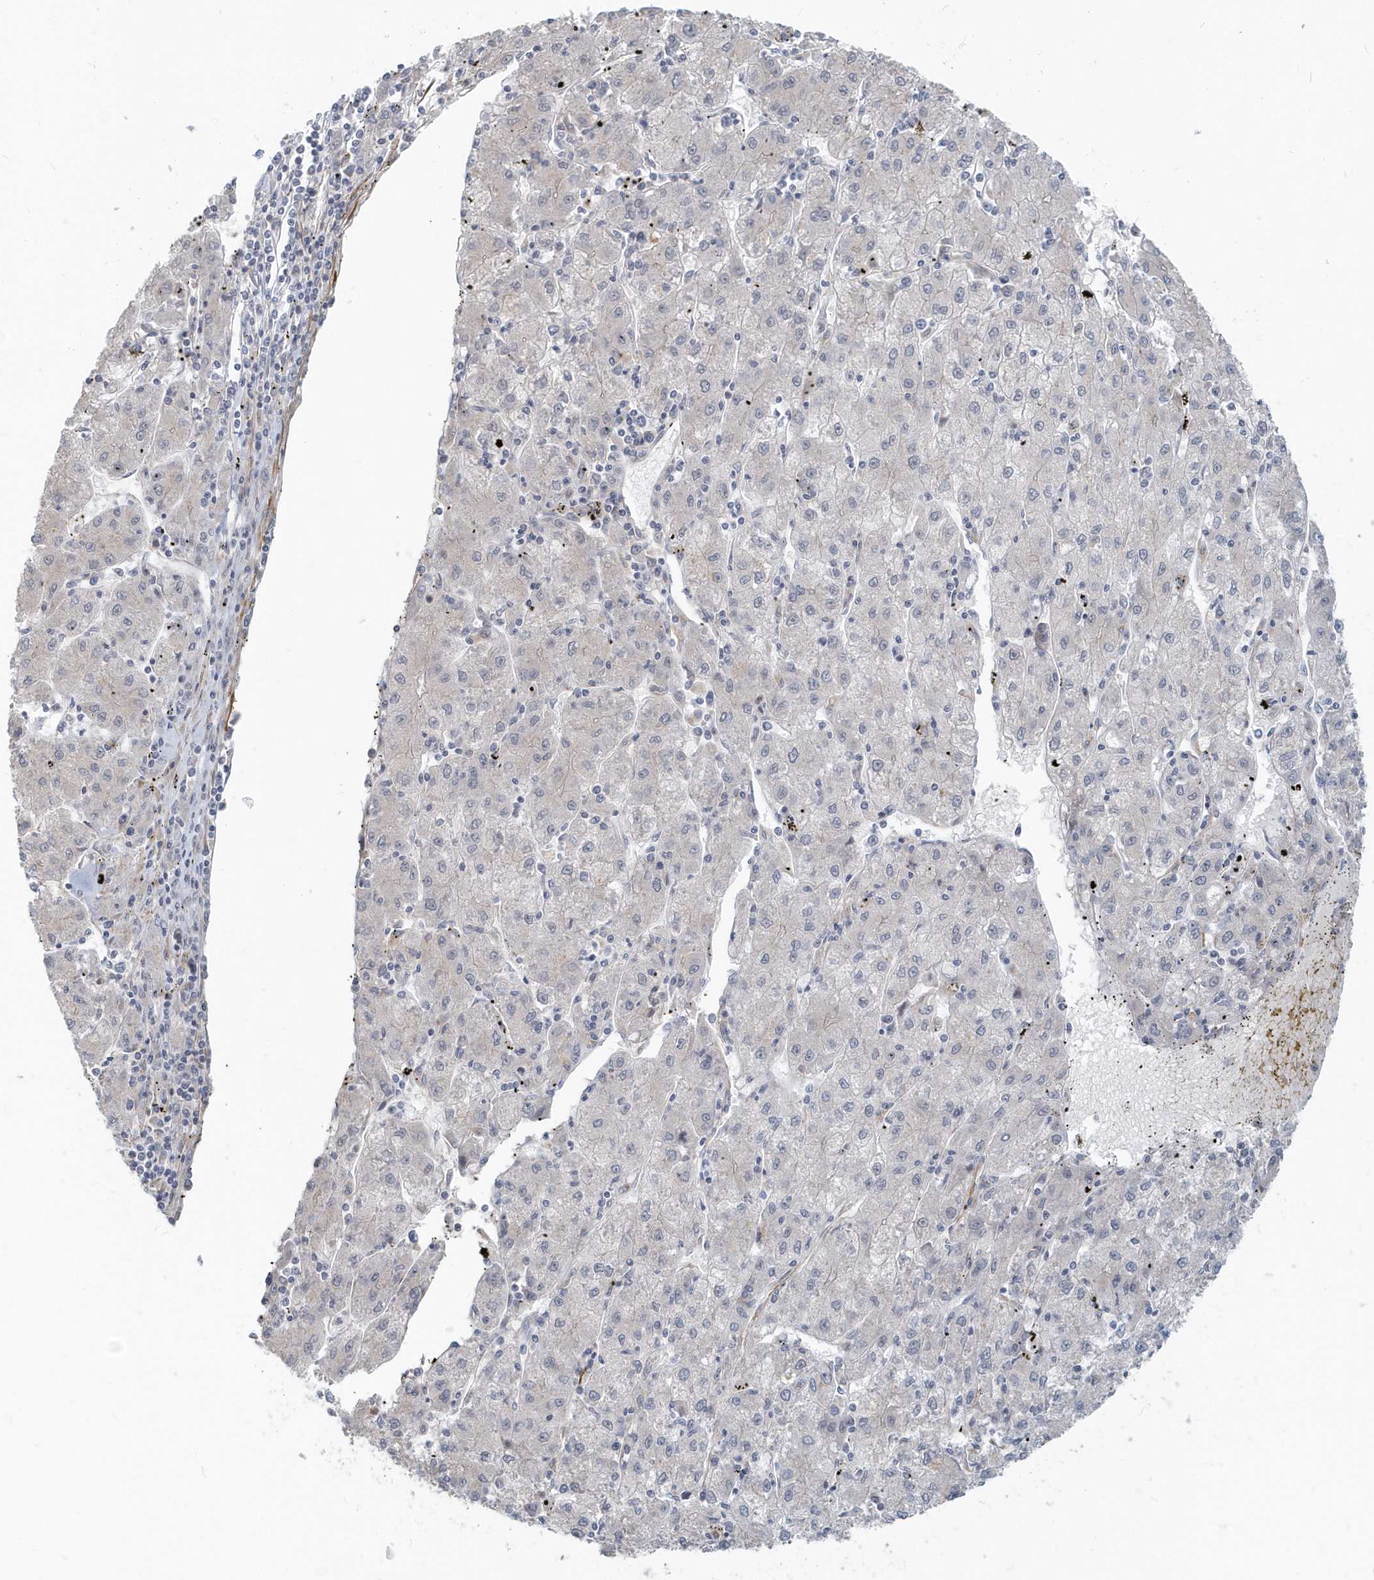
{"staining": {"intensity": "negative", "quantity": "none", "location": "none"}, "tissue": "liver cancer", "cell_type": "Tumor cells", "image_type": "cancer", "snomed": [{"axis": "morphology", "description": "Carcinoma, Hepatocellular, NOS"}, {"axis": "topography", "description": "Liver"}], "caption": "Tumor cells show no significant protein staining in hepatocellular carcinoma (liver). Nuclei are stained in blue.", "gene": "NAPB", "patient": {"sex": "male", "age": 72}}